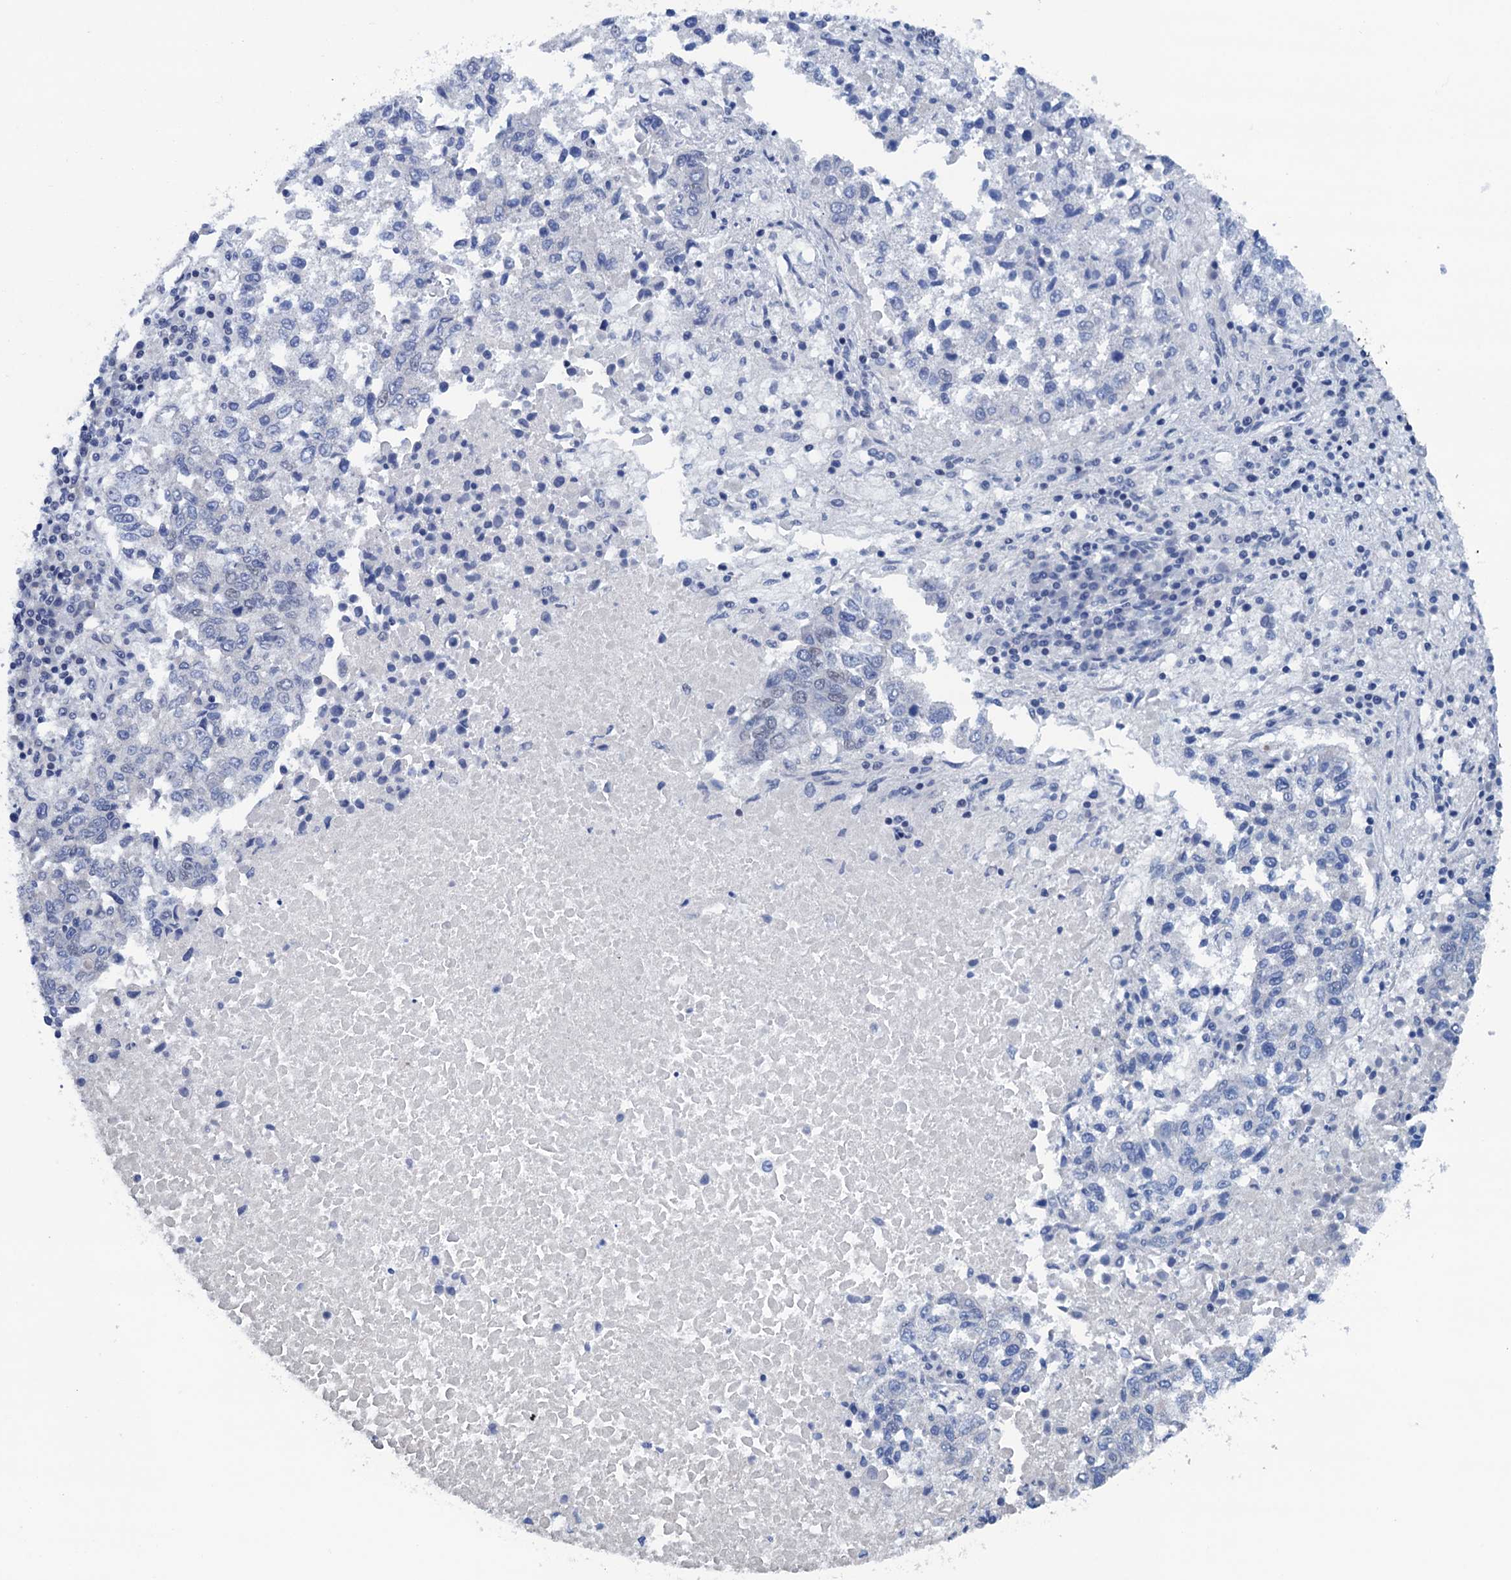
{"staining": {"intensity": "negative", "quantity": "none", "location": "none"}, "tissue": "lung cancer", "cell_type": "Tumor cells", "image_type": "cancer", "snomed": [{"axis": "morphology", "description": "Squamous cell carcinoma, NOS"}, {"axis": "topography", "description": "Lung"}], "caption": "An image of human lung cancer is negative for staining in tumor cells. (Brightfield microscopy of DAB (3,3'-diaminobenzidine) immunohistochemistry at high magnification).", "gene": "FNBP4", "patient": {"sex": "male", "age": 73}}